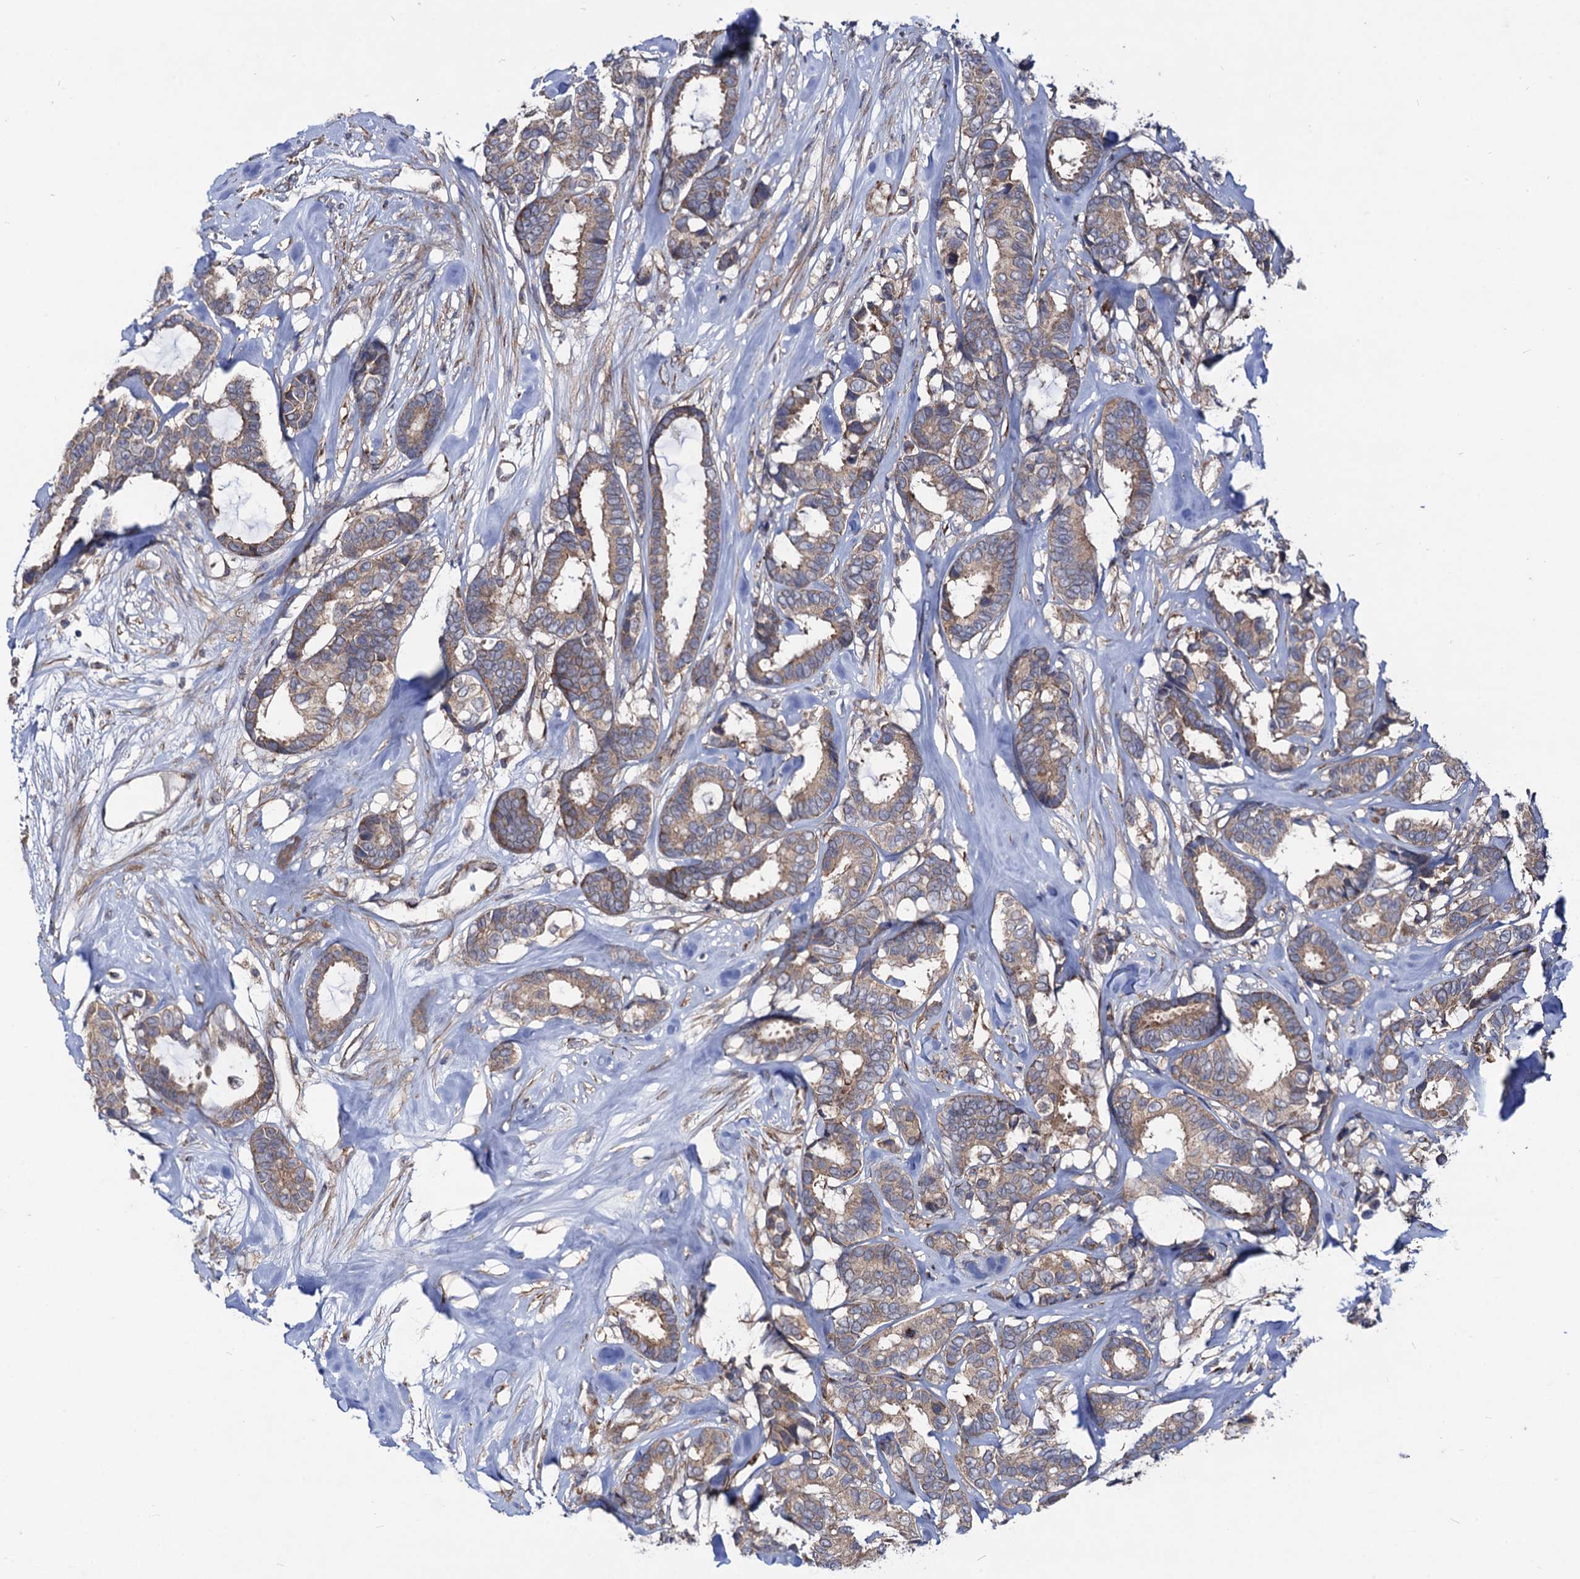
{"staining": {"intensity": "moderate", "quantity": ">75%", "location": "cytoplasmic/membranous"}, "tissue": "breast cancer", "cell_type": "Tumor cells", "image_type": "cancer", "snomed": [{"axis": "morphology", "description": "Duct carcinoma"}, {"axis": "topography", "description": "Breast"}], "caption": "This image shows infiltrating ductal carcinoma (breast) stained with immunohistochemistry (IHC) to label a protein in brown. The cytoplasmic/membranous of tumor cells show moderate positivity for the protein. Nuclei are counter-stained blue.", "gene": "DYDC1", "patient": {"sex": "female", "age": 87}}